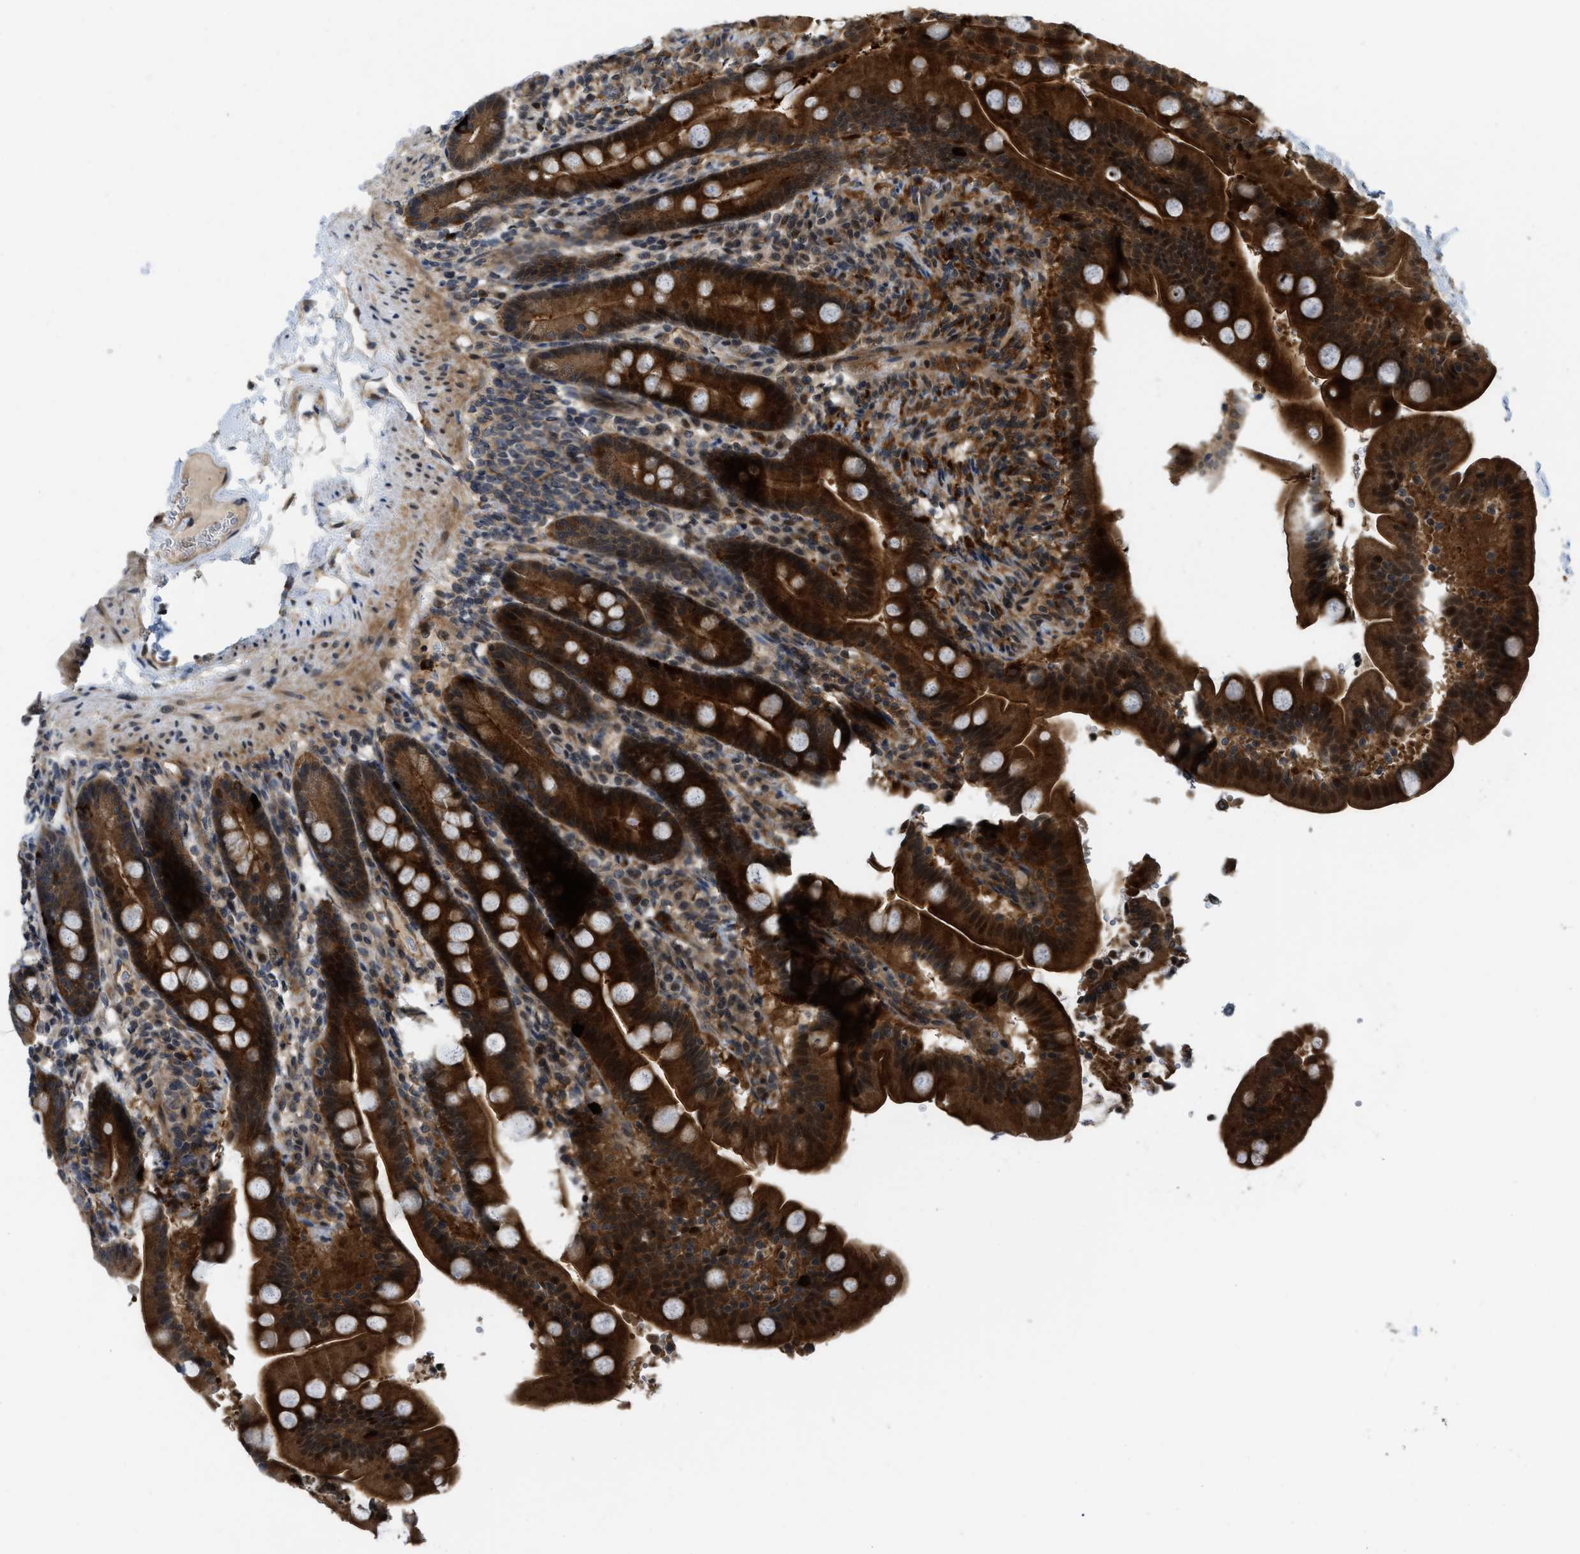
{"staining": {"intensity": "strong", "quantity": ">75%", "location": "cytoplasmic/membranous"}, "tissue": "duodenum", "cell_type": "Glandular cells", "image_type": "normal", "snomed": [{"axis": "morphology", "description": "Normal tissue, NOS"}, {"axis": "topography", "description": "Duodenum"}], "caption": "Protein staining of benign duodenum demonstrates strong cytoplasmic/membranous staining in approximately >75% of glandular cells. (IHC, brightfield microscopy, high magnification).", "gene": "DNAJC28", "patient": {"sex": "male", "age": 54}}